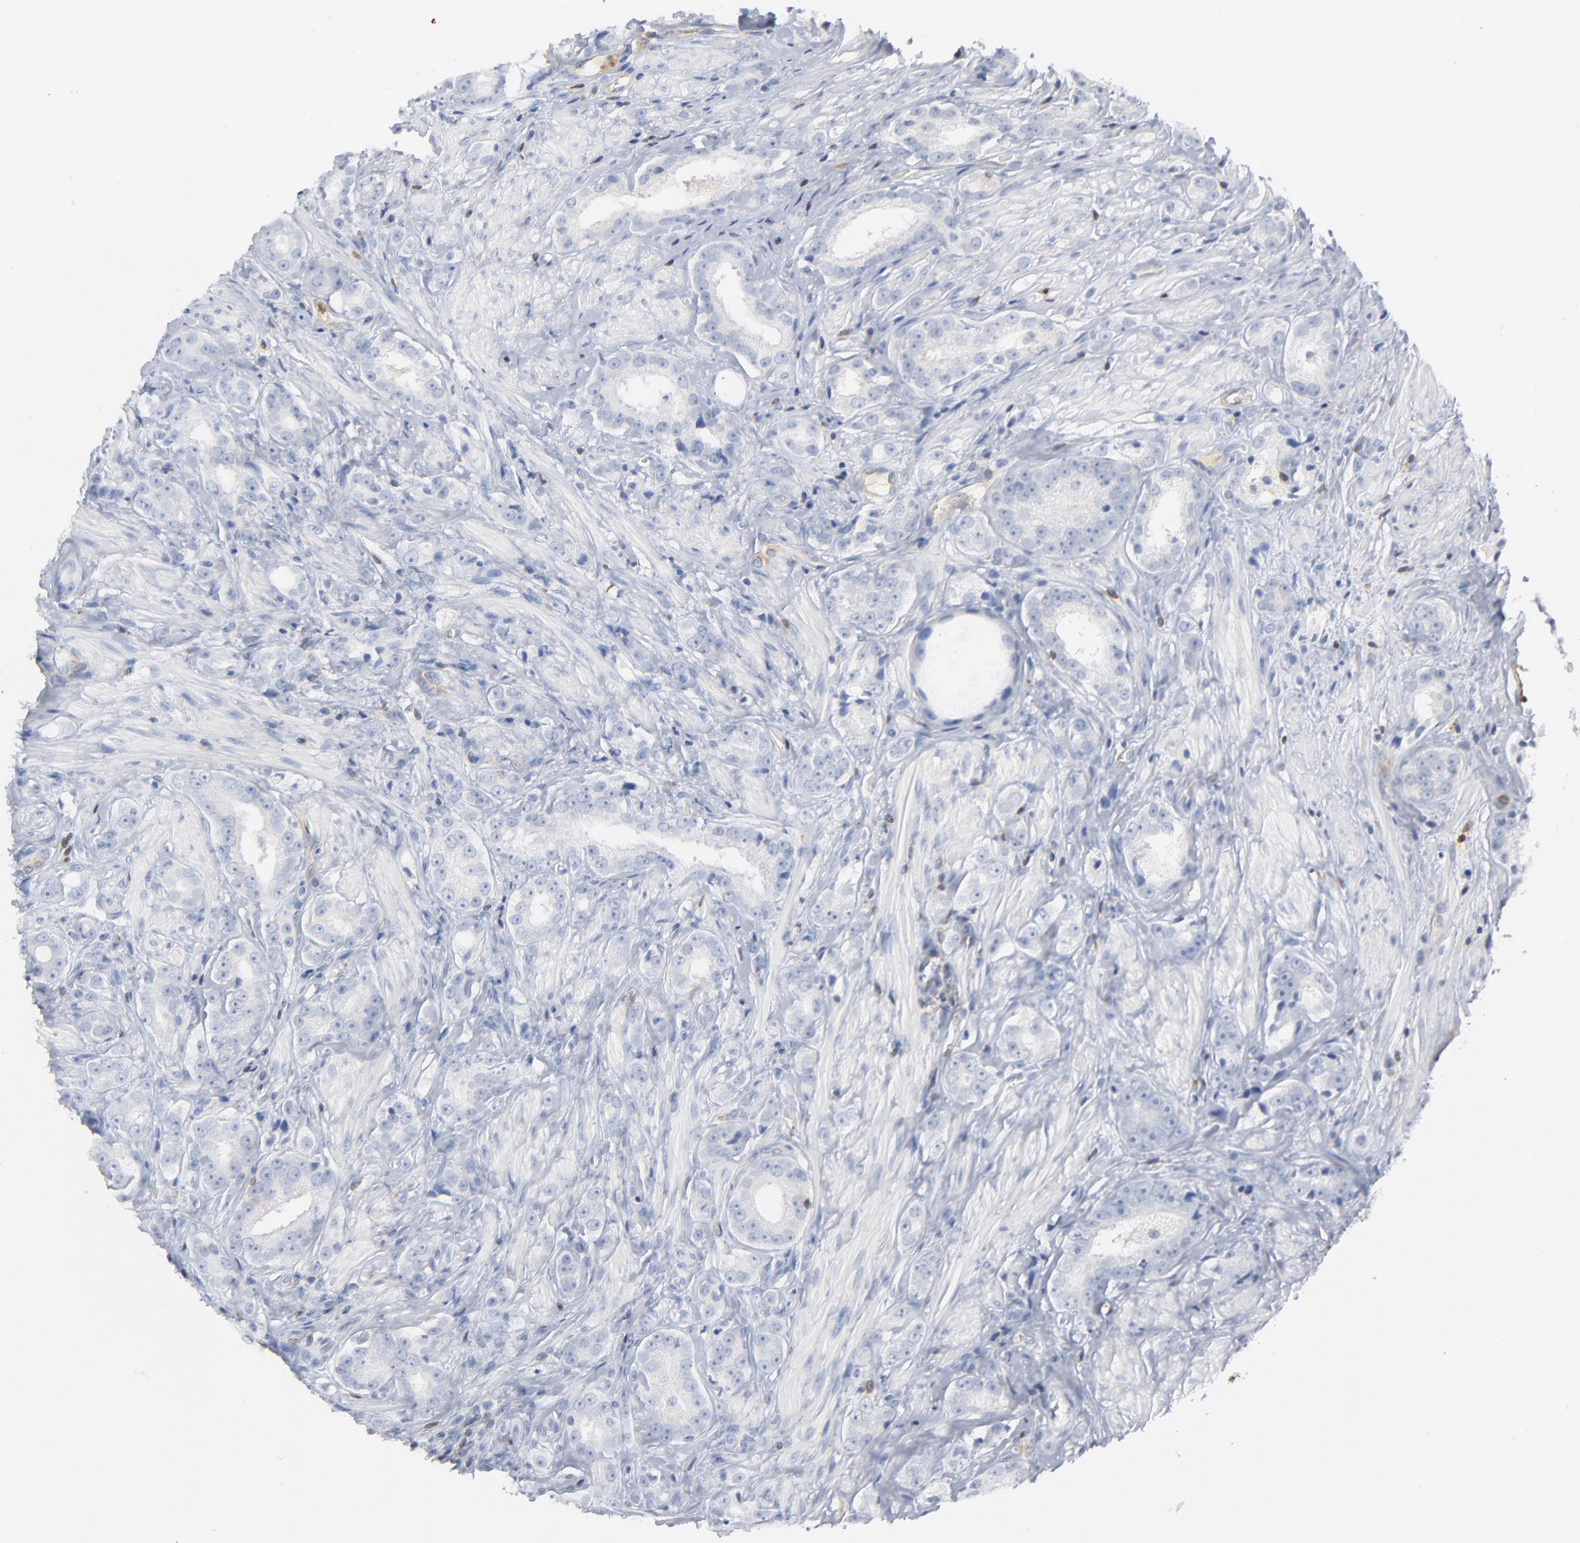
{"staining": {"intensity": "negative", "quantity": "none", "location": "none"}, "tissue": "prostate cancer", "cell_type": "Tumor cells", "image_type": "cancer", "snomed": [{"axis": "morphology", "description": "Adenocarcinoma, Medium grade"}, {"axis": "topography", "description": "Prostate"}], "caption": "The IHC photomicrograph has no significant expression in tumor cells of prostate adenocarcinoma (medium-grade) tissue.", "gene": "PTK2B", "patient": {"sex": "male", "age": 53}}